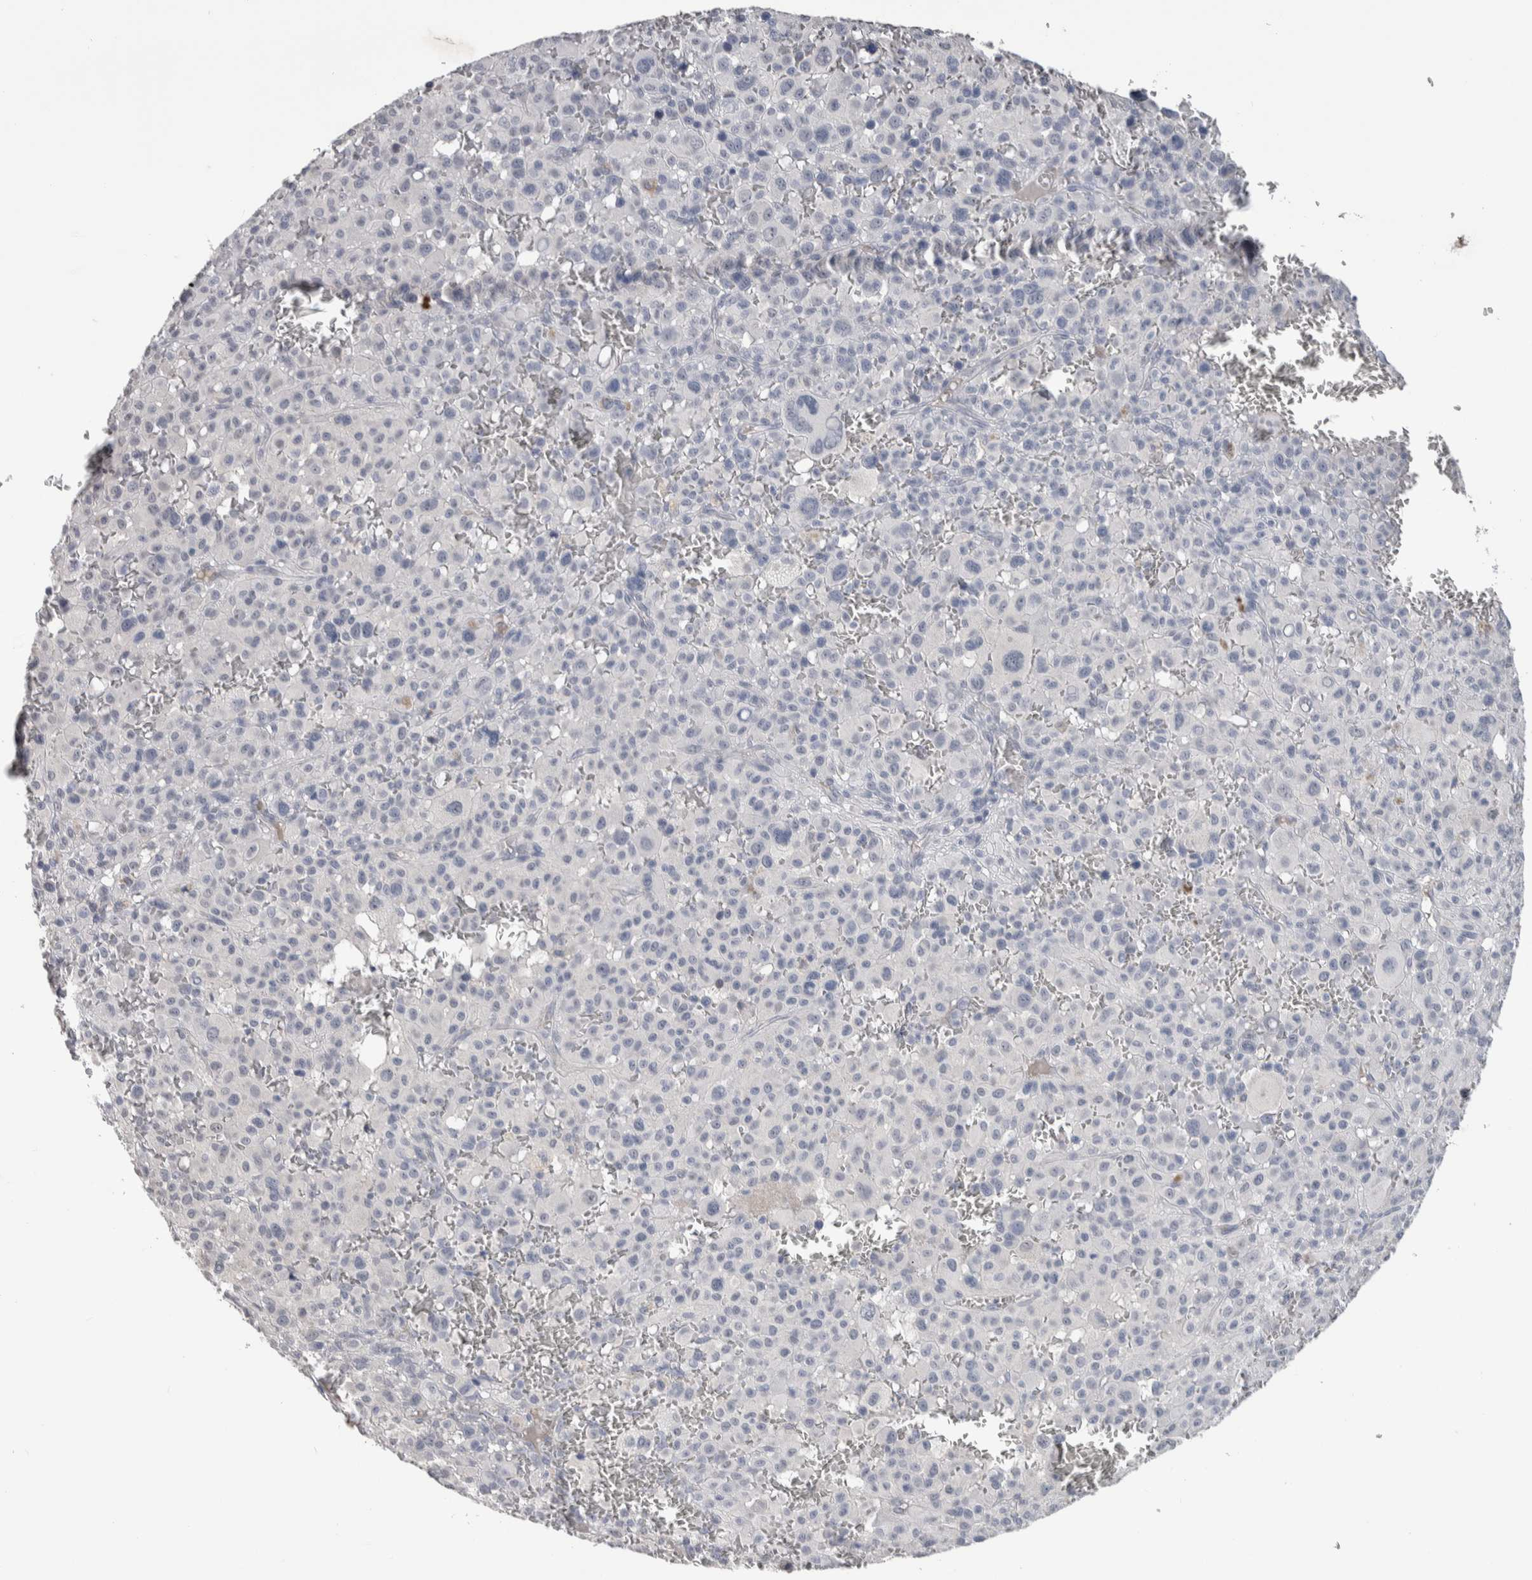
{"staining": {"intensity": "negative", "quantity": "none", "location": "none"}, "tissue": "melanoma", "cell_type": "Tumor cells", "image_type": "cancer", "snomed": [{"axis": "morphology", "description": "Malignant melanoma, Metastatic site"}, {"axis": "topography", "description": "Skin"}], "caption": "DAB (3,3'-diaminobenzidine) immunohistochemical staining of human malignant melanoma (metastatic site) displays no significant positivity in tumor cells.", "gene": "TMEM102", "patient": {"sex": "female", "age": 74}}